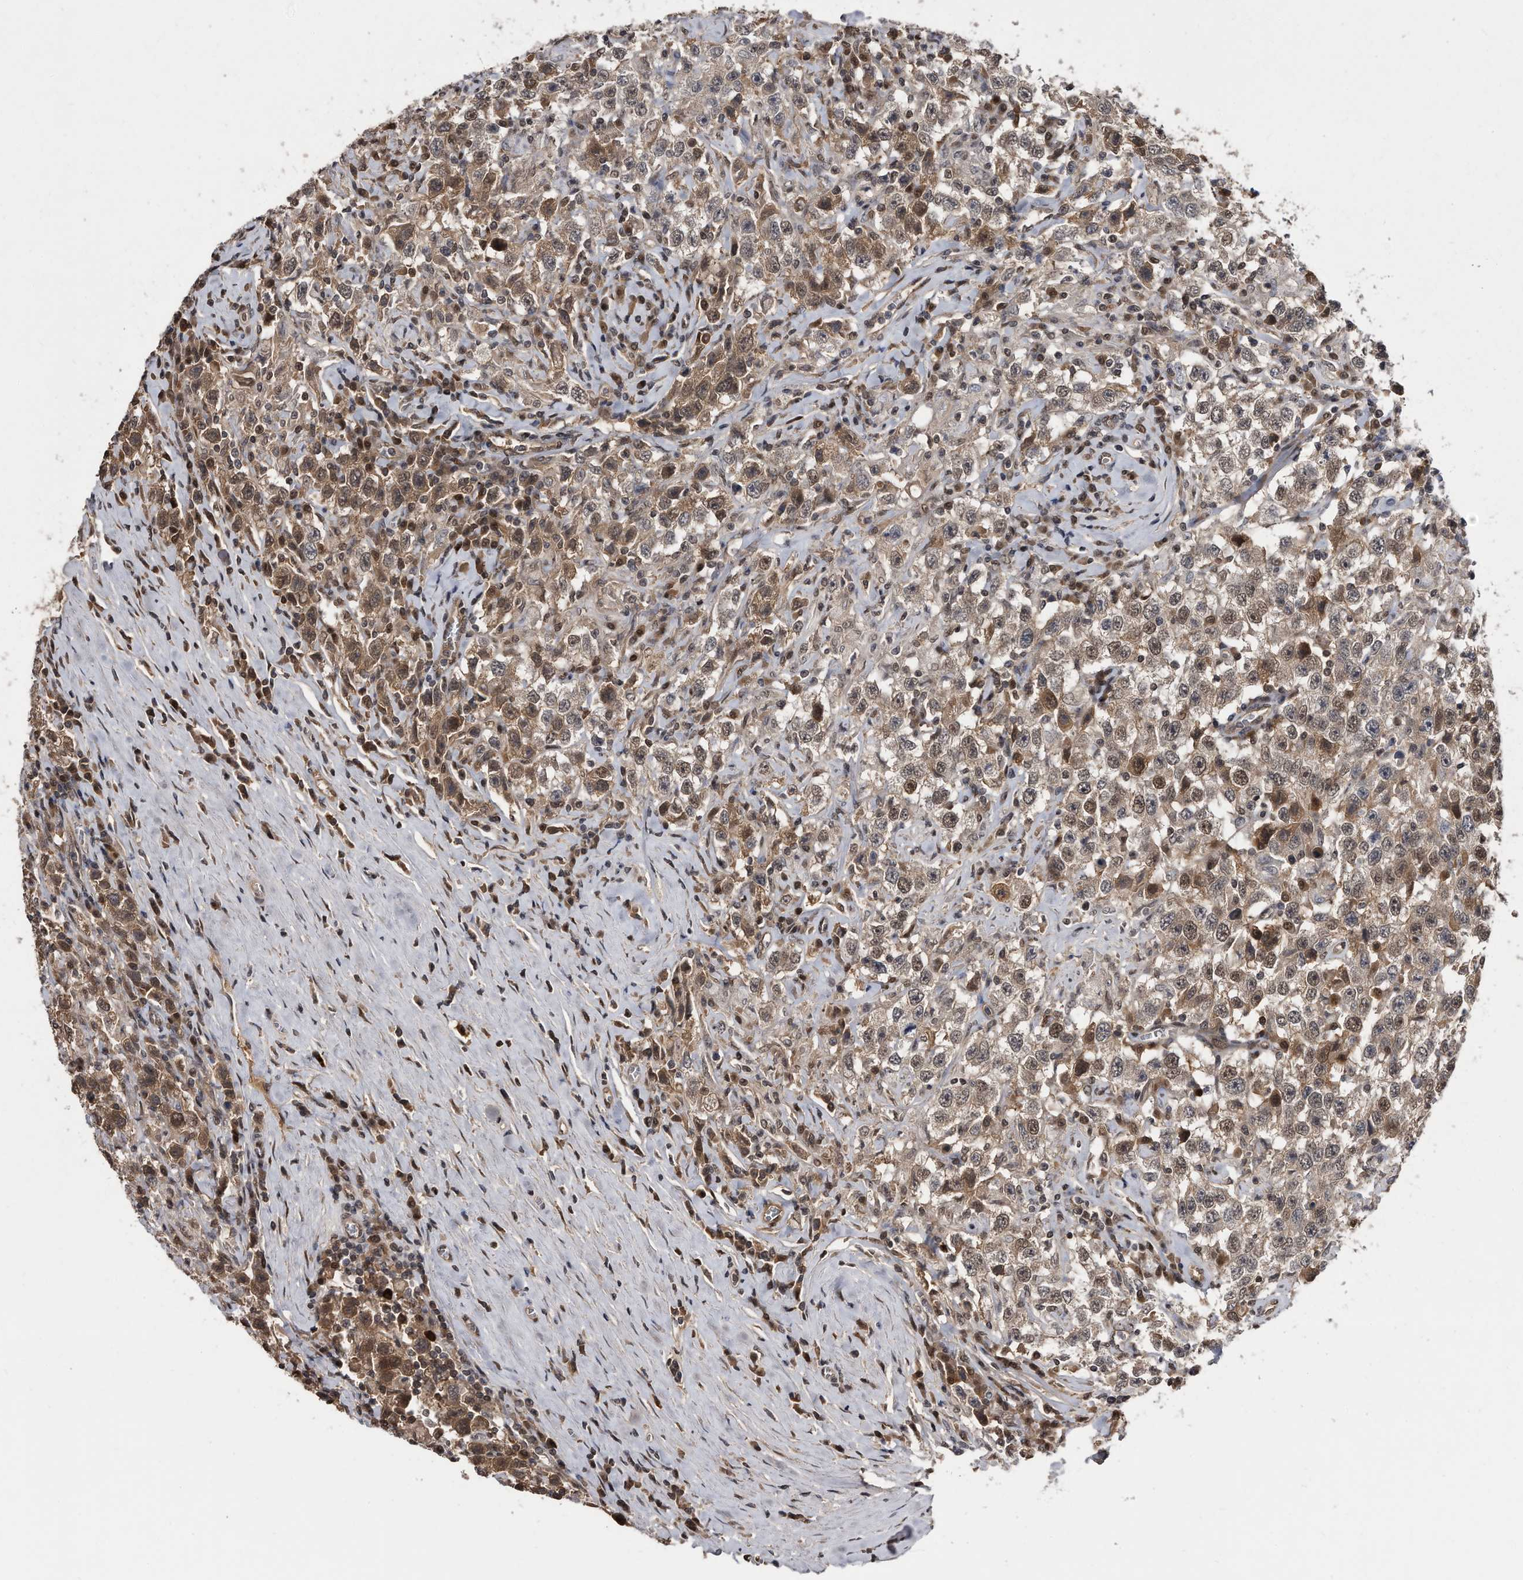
{"staining": {"intensity": "moderate", "quantity": ">75%", "location": "cytoplasmic/membranous,nuclear"}, "tissue": "testis cancer", "cell_type": "Tumor cells", "image_type": "cancer", "snomed": [{"axis": "morphology", "description": "Seminoma, NOS"}, {"axis": "topography", "description": "Testis"}], "caption": "Immunohistochemistry (IHC) micrograph of testis cancer stained for a protein (brown), which reveals medium levels of moderate cytoplasmic/membranous and nuclear expression in approximately >75% of tumor cells.", "gene": "RAD23B", "patient": {"sex": "male", "age": 41}}